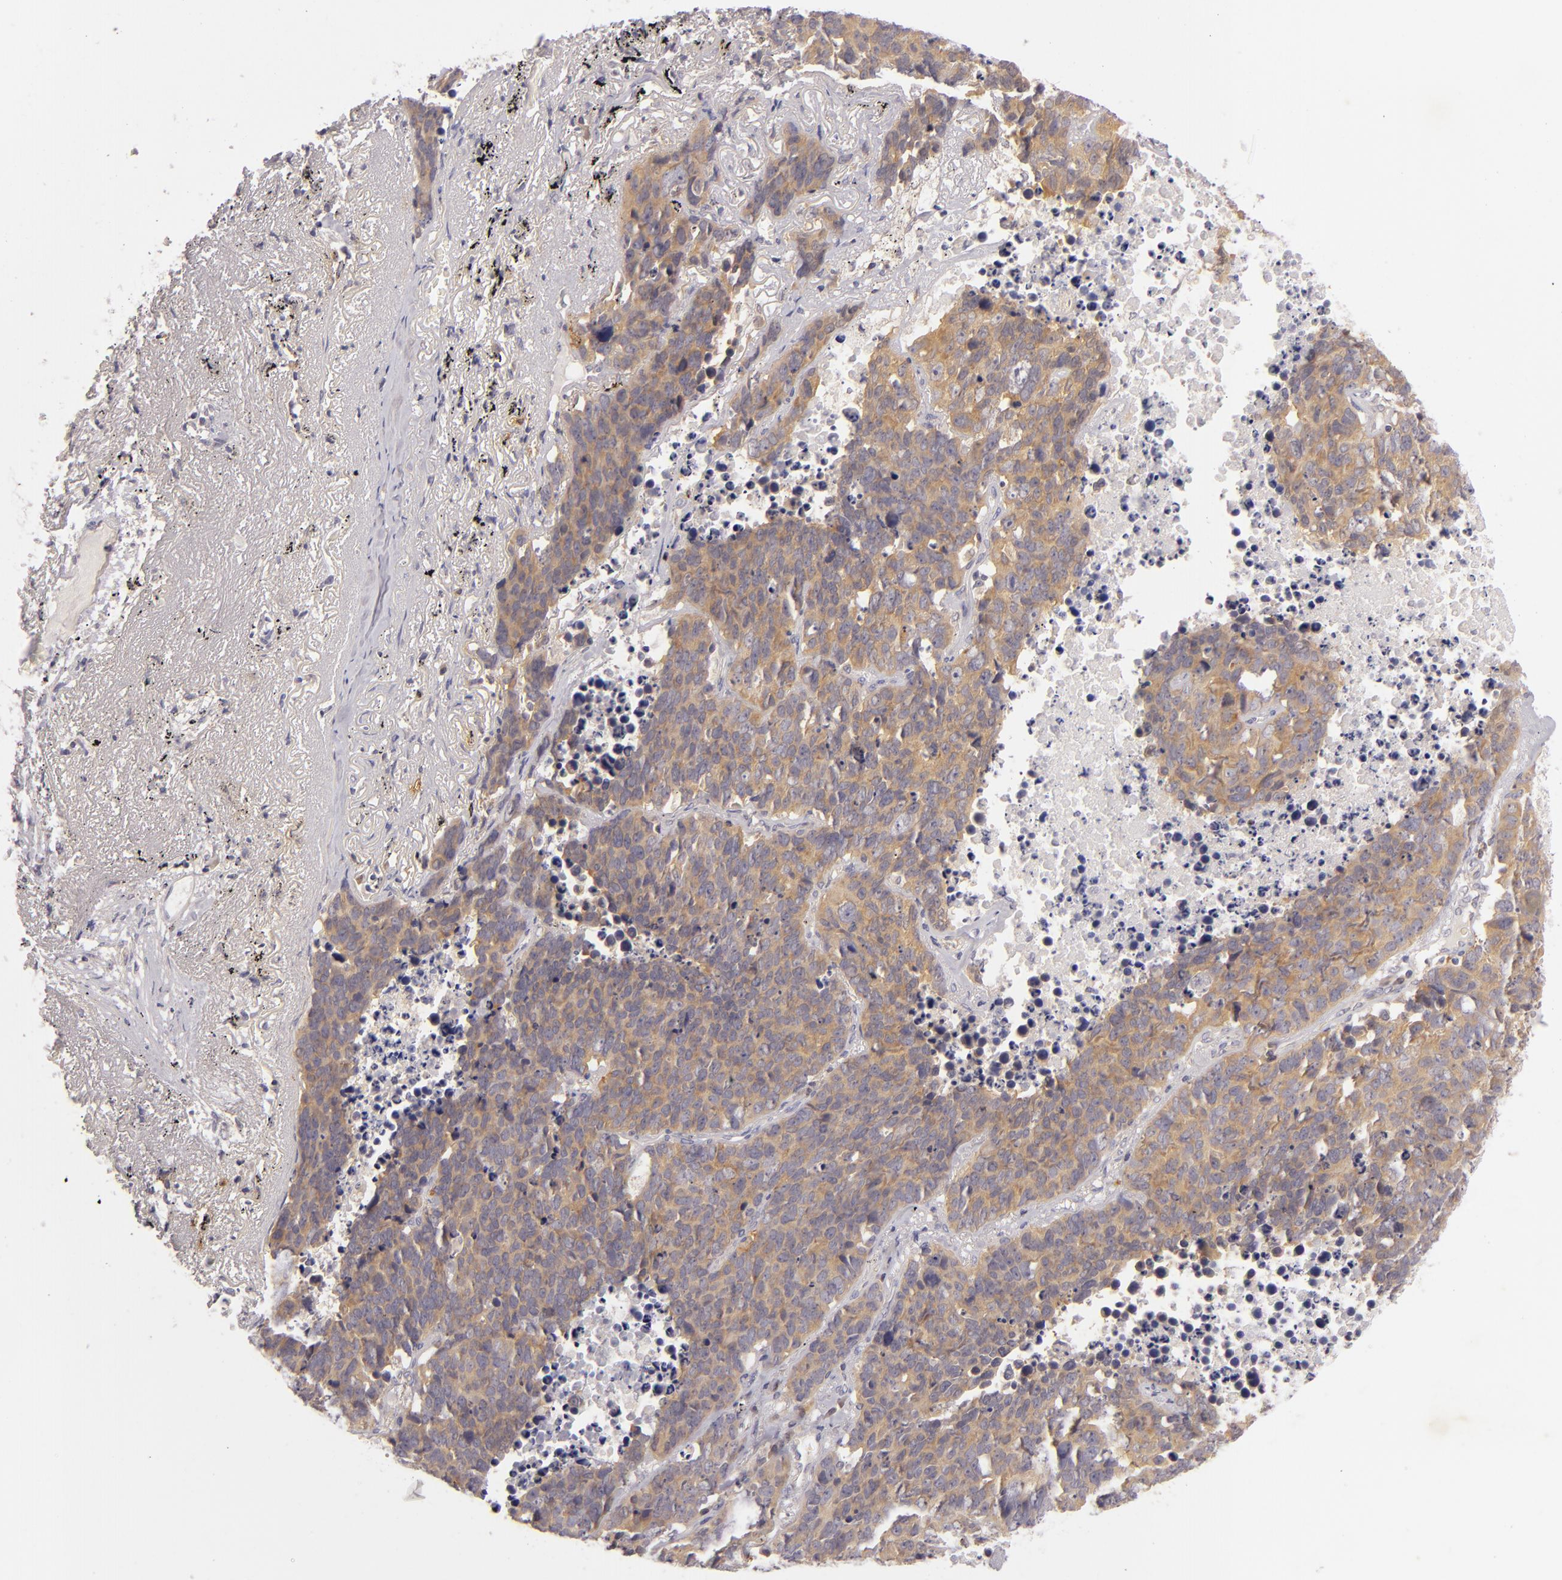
{"staining": {"intensity": "moderate", "quantity": ">75%", "location": "cytoplasmic/membranous"}, "tissue": "lung cancer", "cell_type": "Tumor cells", "image_type": "cancer", "snomed": [{"axis": "morphology", "description": "Carcinoid, malignant, NOS"}, {"axis": "topography", "description": "Lung"}], "caption": "Tumor cells reveal moderate cytoplasmic/membranous positivity in approximately >75% of cells in lung malignant carcinoid.", "gene": "CD83", "patient": {"sex": "male", "age": 60}}